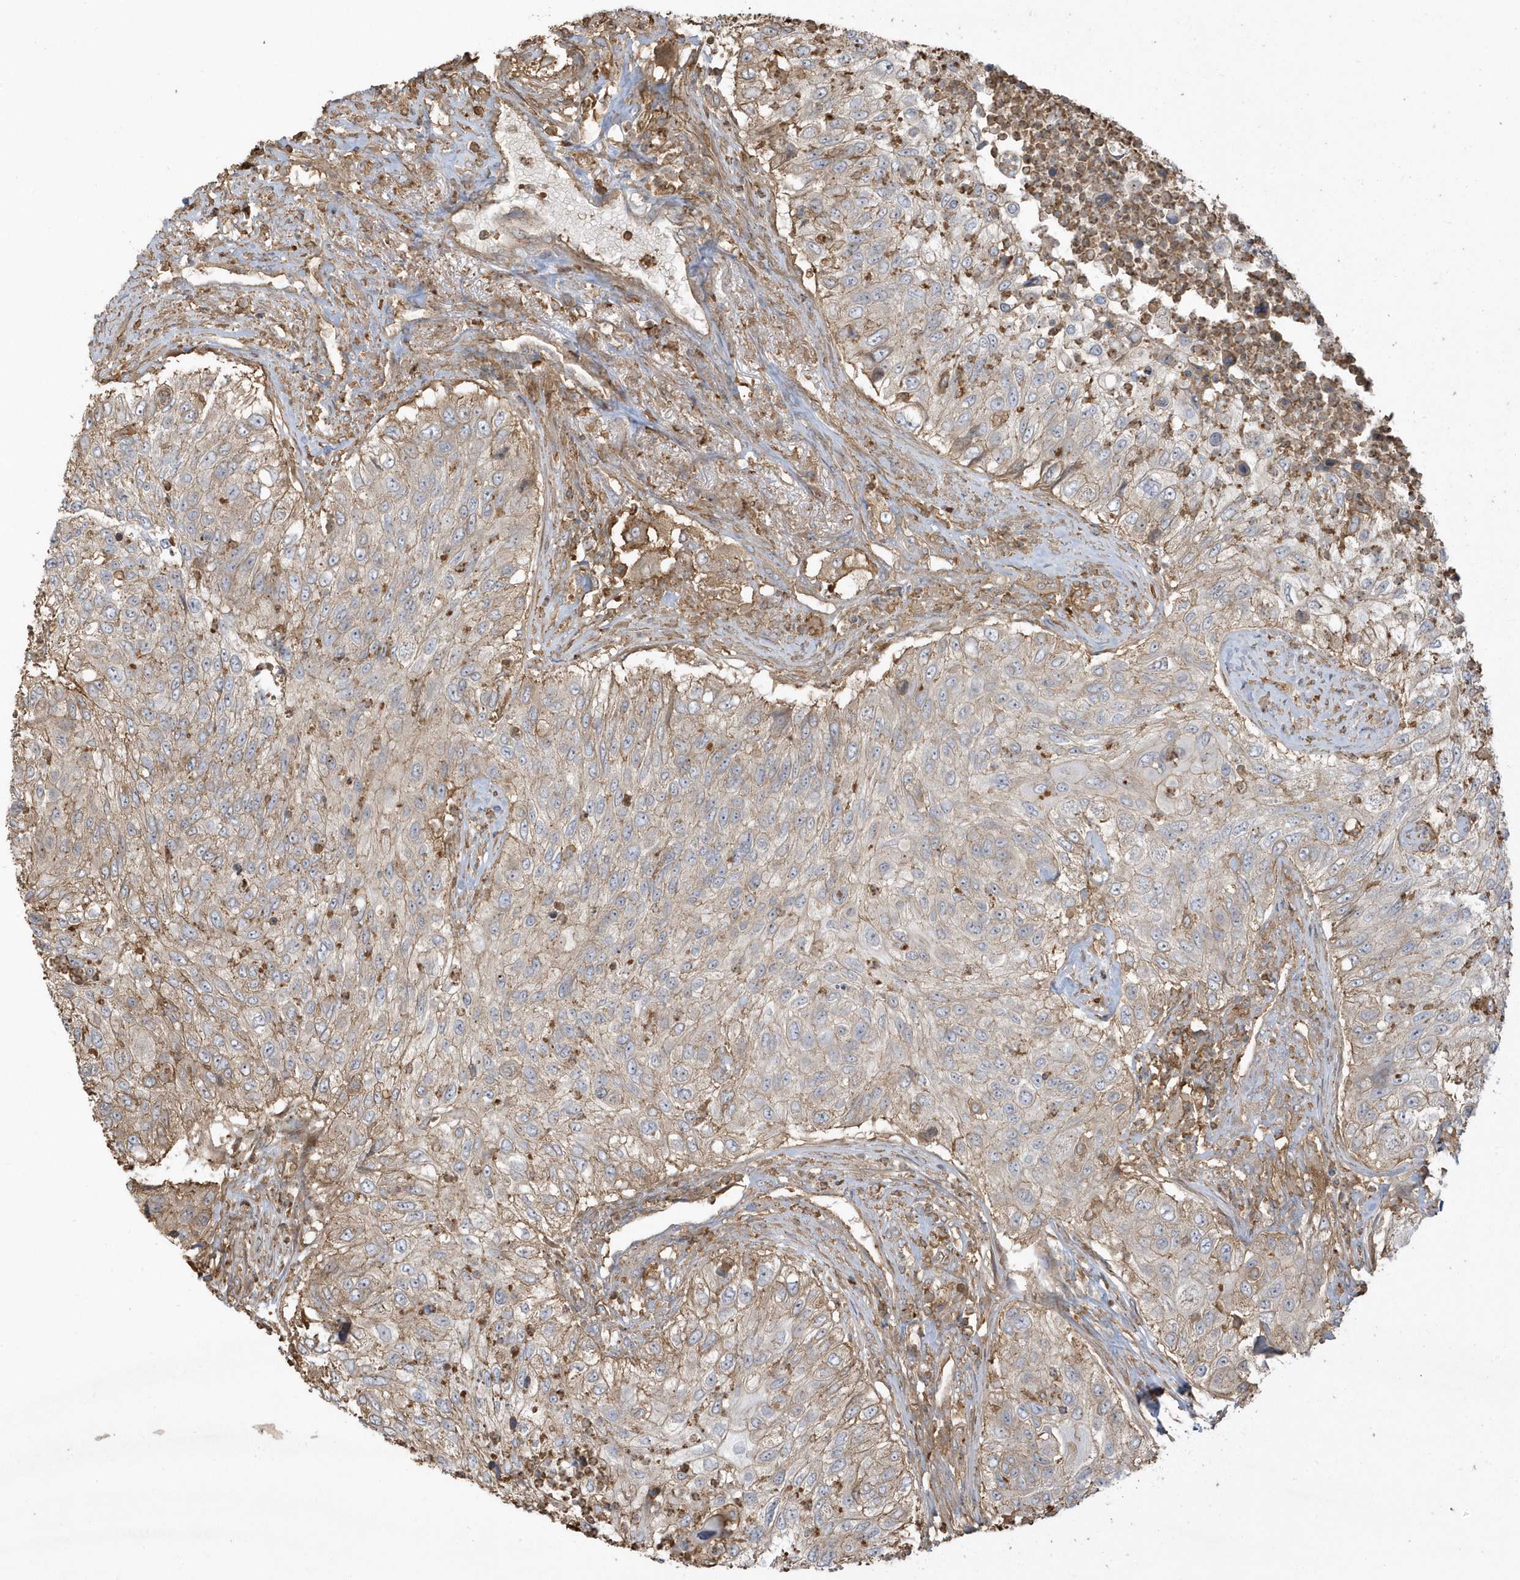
{"staining": {"intensity": "weak", "quantity": ">75%", "location": "cytoplasmic/membranous"}, "tissue": "urothelial cancer", "cell_type": "Tumor cells", "image_type": "cancer", "snomed": [{"axis": "morphology", "description": "Urothelial carcinoma, High grade"}, {"axis": "topography", "description": "Urinary bladder"}], "caption": "High-grade urothelial carcinoma tissue displays weak cytoplasmic/membranous positivity in approximately >75% of tumor cells", "gene": "ZBTB8A", "patient": {"sex": "female", "age": 60}}